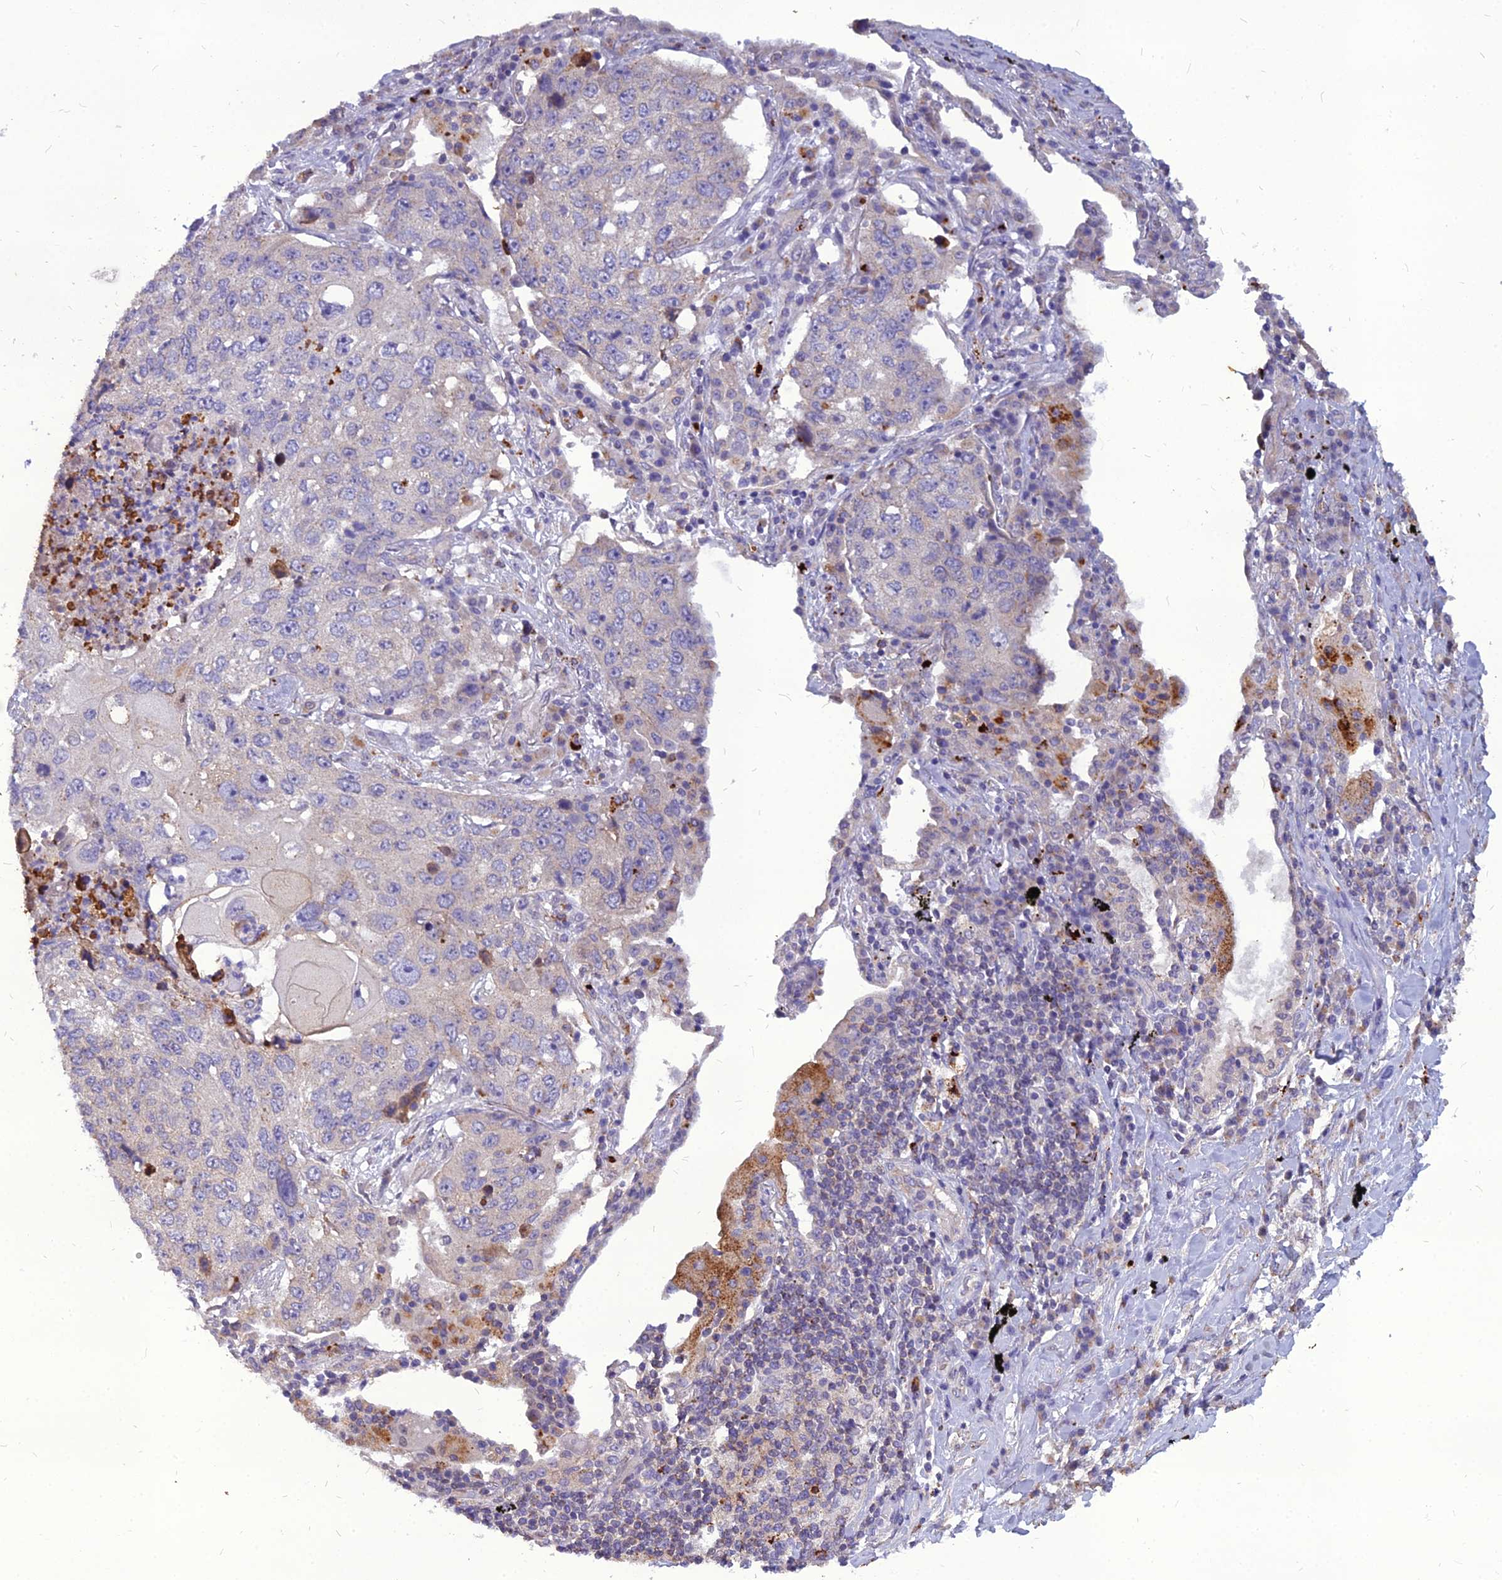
{"staining": {"intensity": "weak", "quantity": "<25%", "location": "cytoplasmic/membranous"}, "tissue": "lung cancer", "cell_type": "Tumor cells", "image_type": "cancer", "snomed": [{"axis": "morphology", "description": "Squamous cell carcinoma, NOS"}, {"axis": "topography", "description": "Lung"}], "caption": "This micrograph is of lung squamous cell carcinoma stained with IHC to label a protein in brown with the nuclei are counter-stained blue. There is no staining in tumor cells. (DAB IHC, high magnification).", "gene": "PCED1B", "patient": {"sex": "female", "age": 63}}